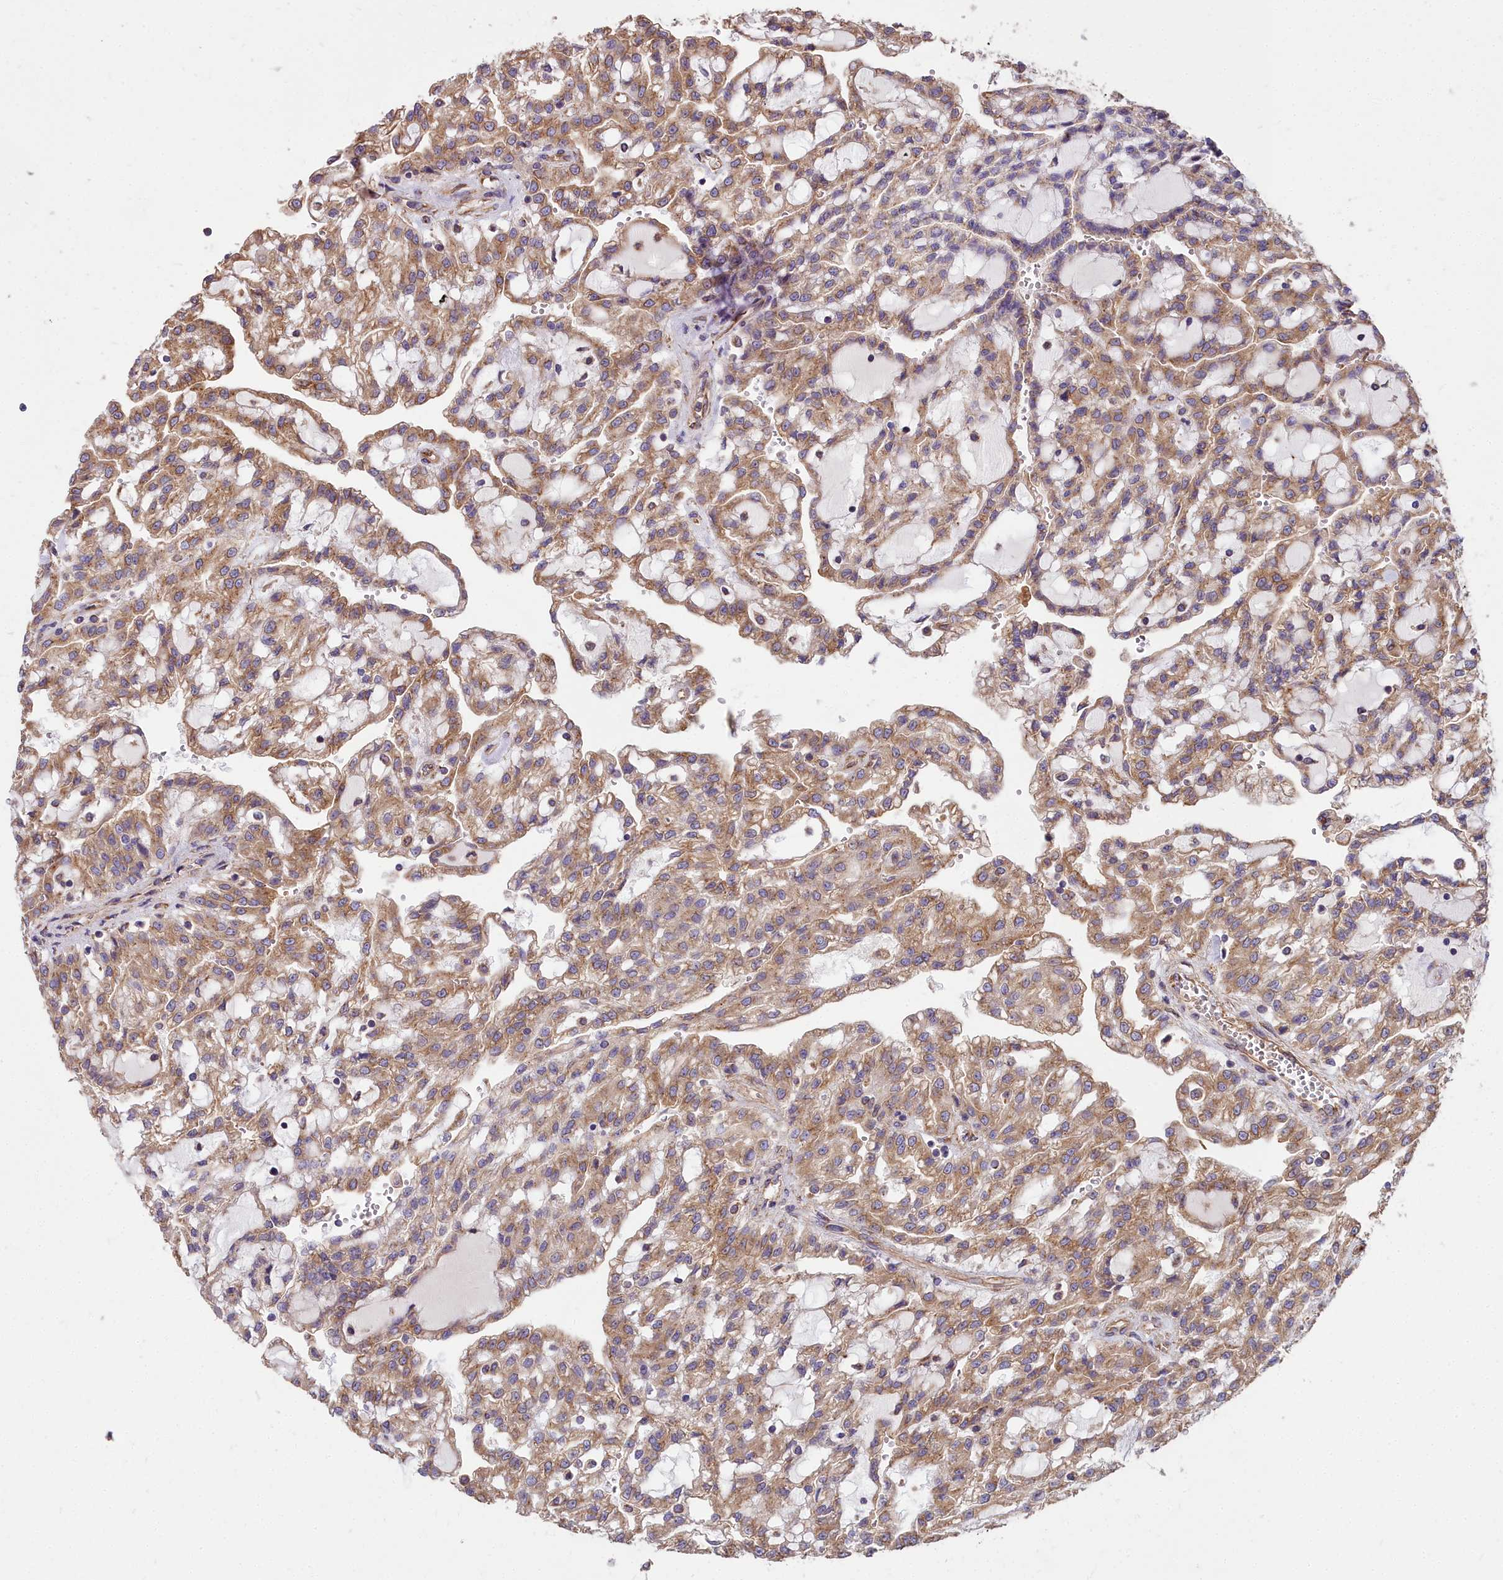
{"staining": {"intensity": "moderate", "quantity": ">75%", "location": "cytoplasmic/membranous"}, "tissue": "renal cancer", "cell_type": "Tumor cells", "image_type": "cancer", "snomed": [{"axis": "morphology", "description": "Adenocarcinoma, NOS"}, {"axis": "topography", "description": "Kidney"}], "caption": "An IHC image of neoplastic tissue is shown. Protein staining in brown shows moderate cytoplasmic/membranous positivity in renal cancer (adenocarcinoma) within tumor cells. The protein is shown in brown color, while the nuclei are stained blue.", "gene": "DCTN3", "patient": {"sex": "male", "age": 63}}